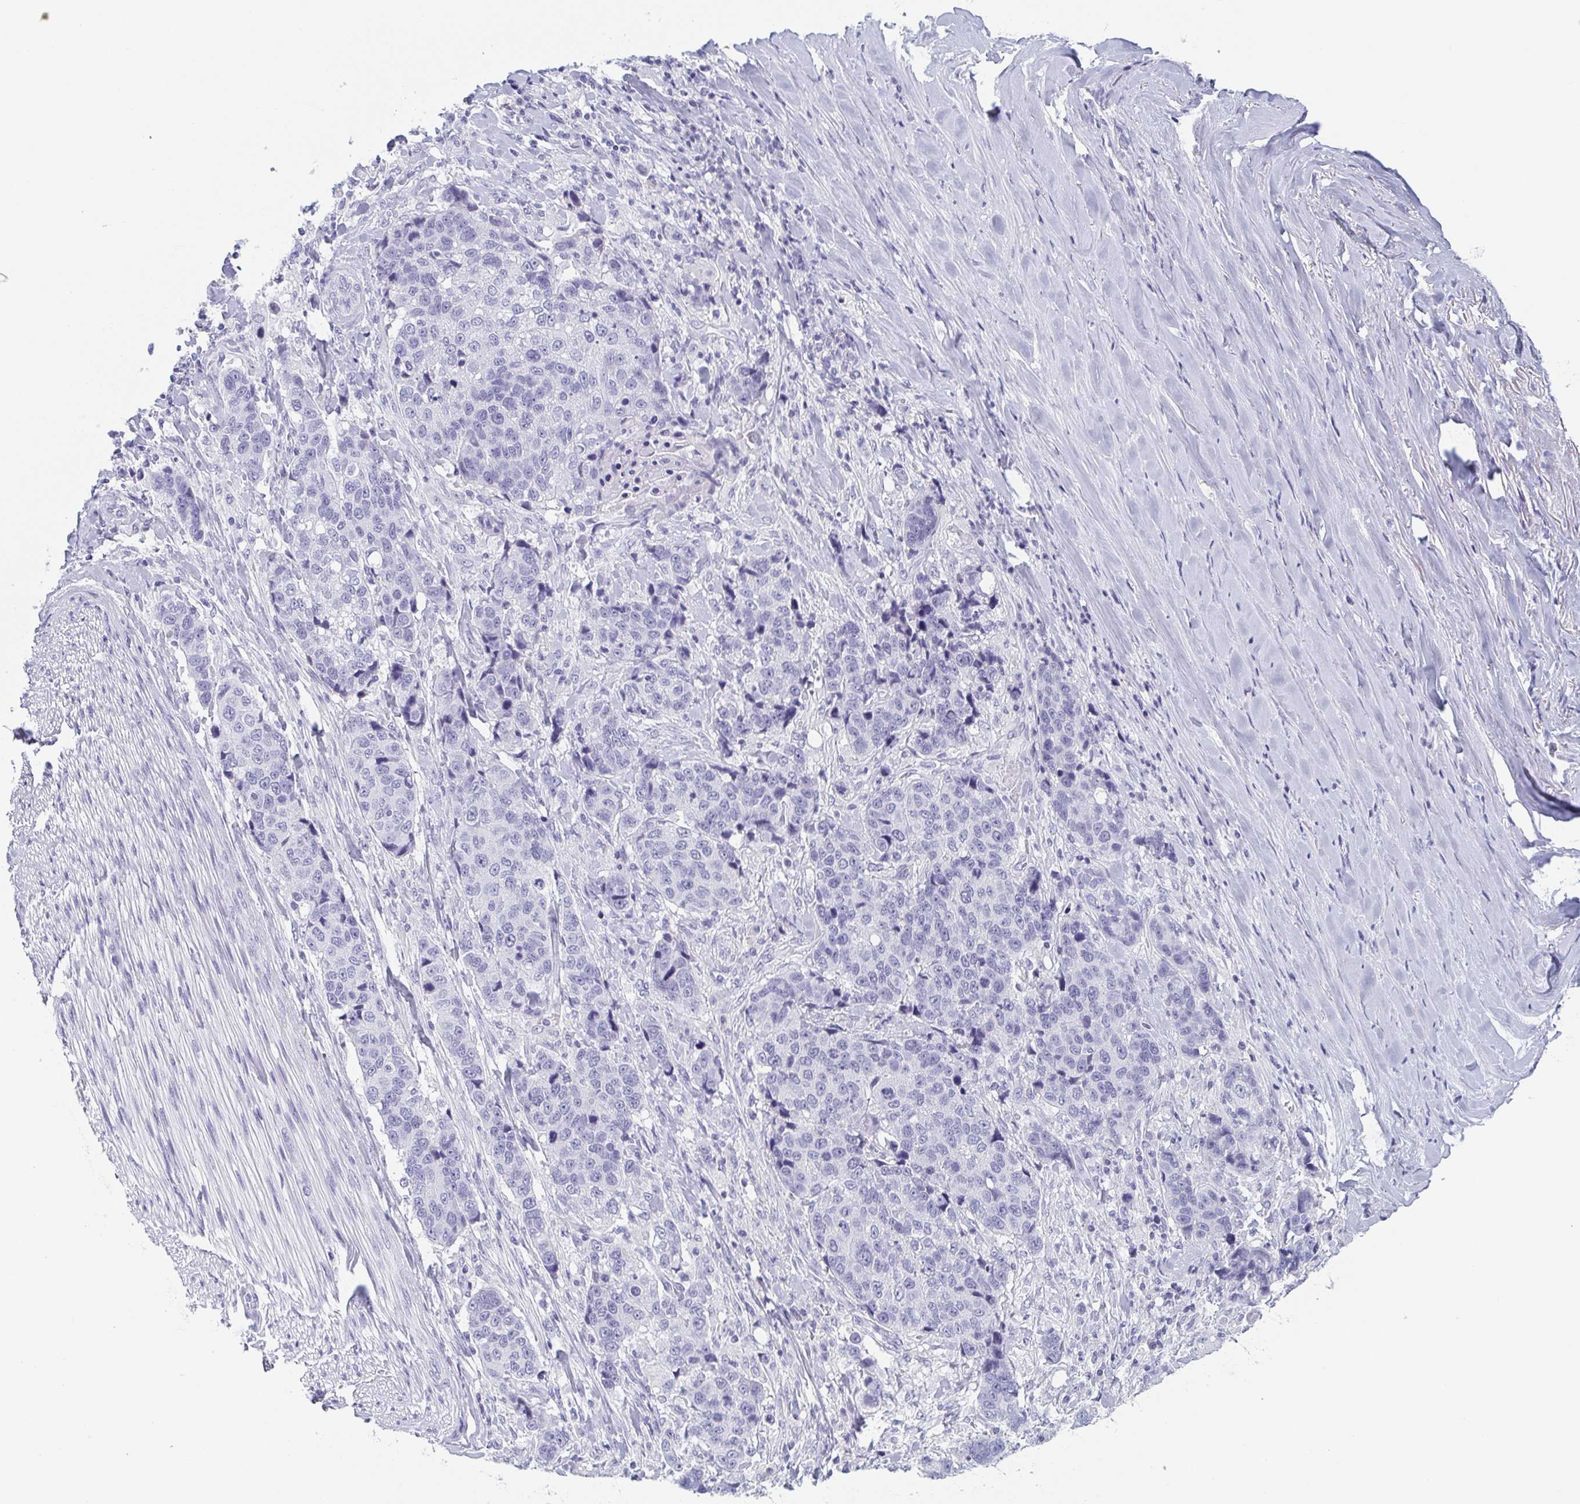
{"staining": {"intensity": "negative", "quantity": "none", "location": "none"}, "tissue": "lung cancer", "cell_type": "Tumor cells", "image_type": "cancer", "snomed": [{"axis": "morphology", "description": "Squamous cell carcinoma, NOS"}, {"axis": "topography", "description": "Lymph node"}, {"axis": "topography", "description": "Lung"}], "caption": "The IHC histopathology image has no significant expression in tumor cells of lung cancer tissue. The staining was performed using DAB to visualize the protein expression in brown, while the nuclei were stained in blue with hematoxylin (Magnification: 20x).", "gene": "ITLN1", "patient": {"sex": "male", "age": 61}}